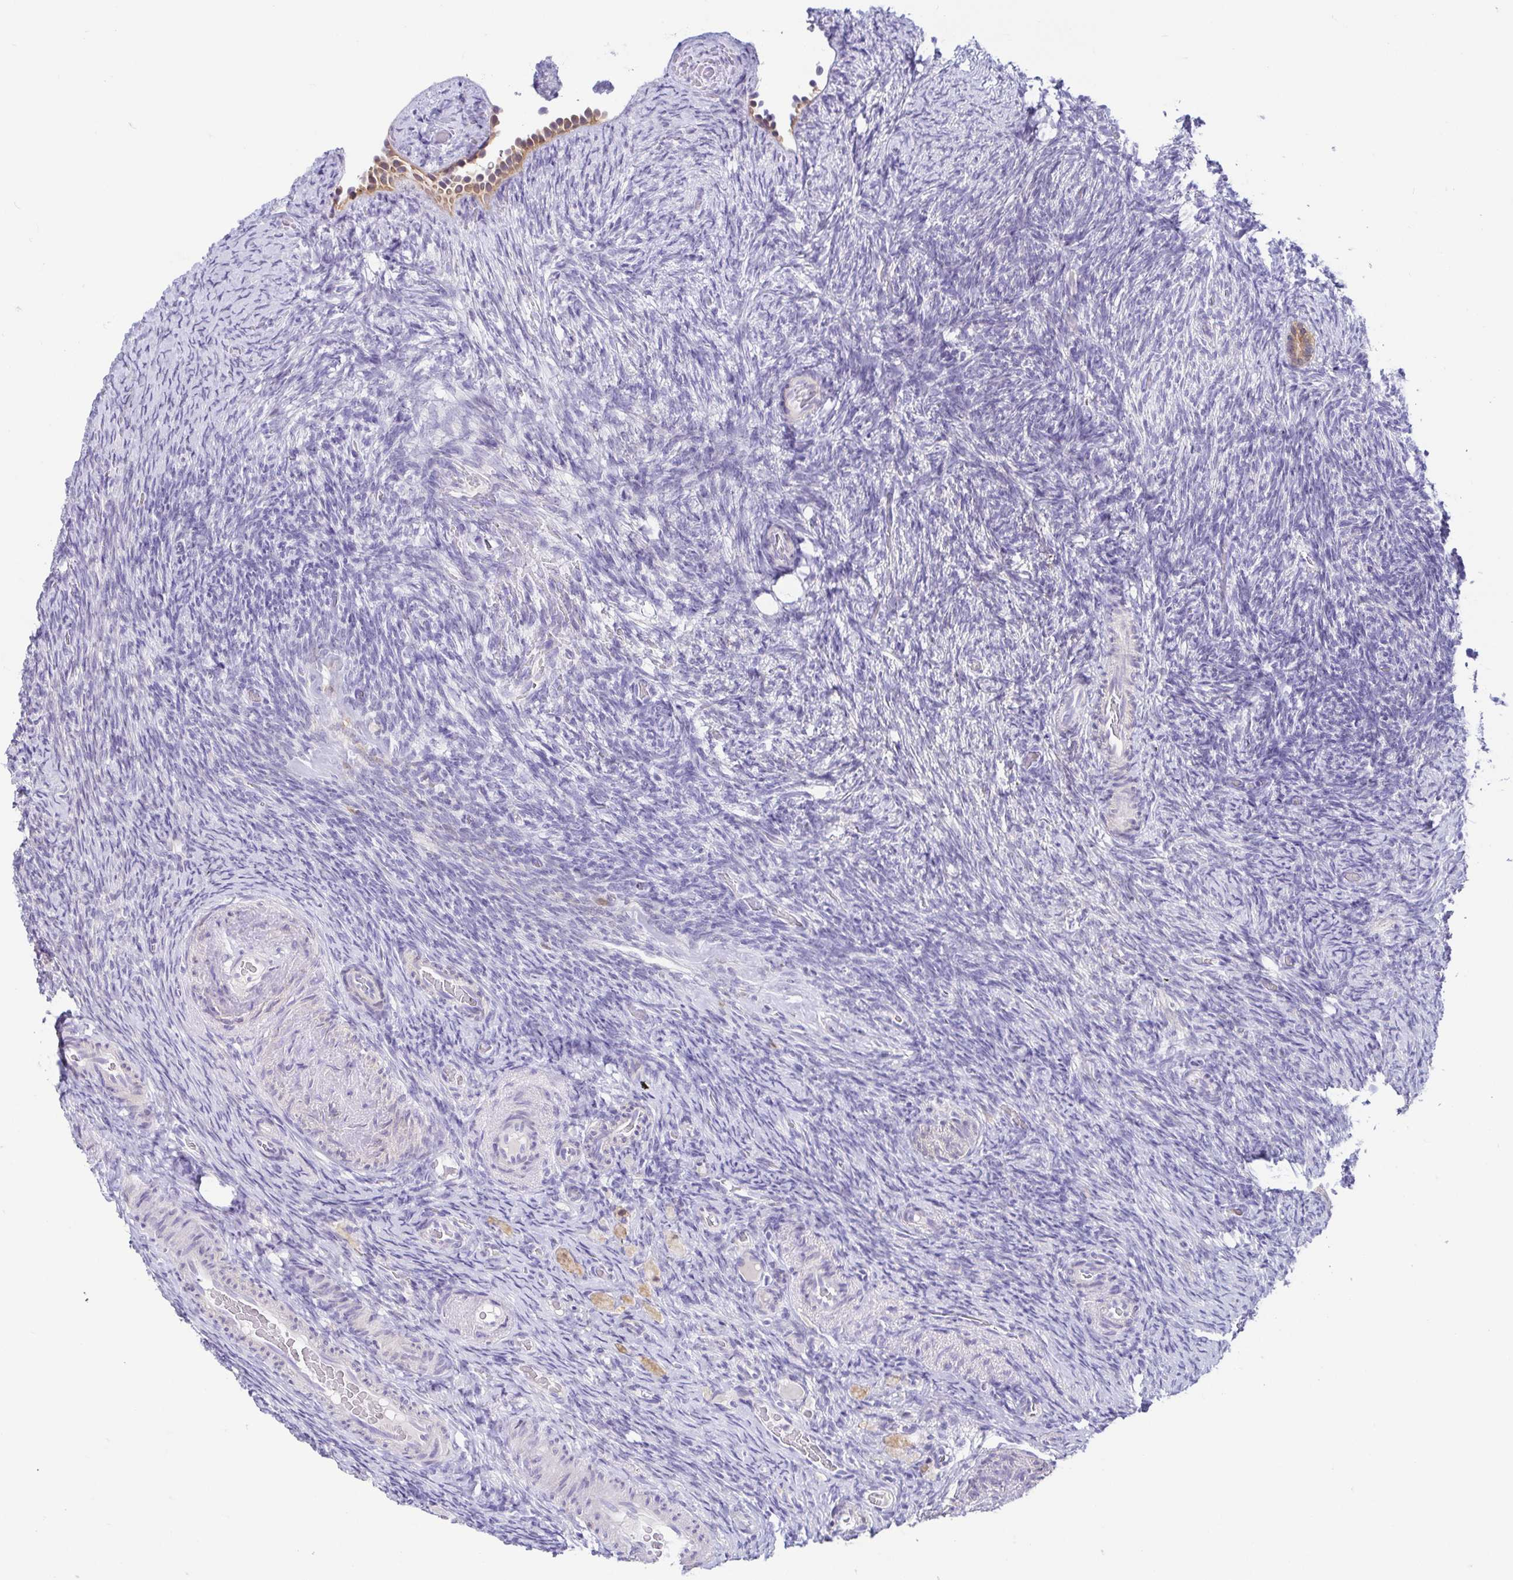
{"staining": {"intensity": "negative", "quantity": "none", "location": "none"}, "tissue": "ovary", "cell_type": "Follicle cells", "image_type": "normal", "snomed": [{"axis": "morphology", "description": "Normal tissue, NOS"}, {"axis": "topography", "description": "Ovary"}], "caption": "A high-resolution image shows immunohistochemistry (IHC) staining of unremarkable ovary, which demonstrates no significant staining in follicle cells. (Brightfield microscopy of DAB immunohistochemistry at high magnification).", "gene": "FABP3", "patient": {"sex": "female", "age": 34}}